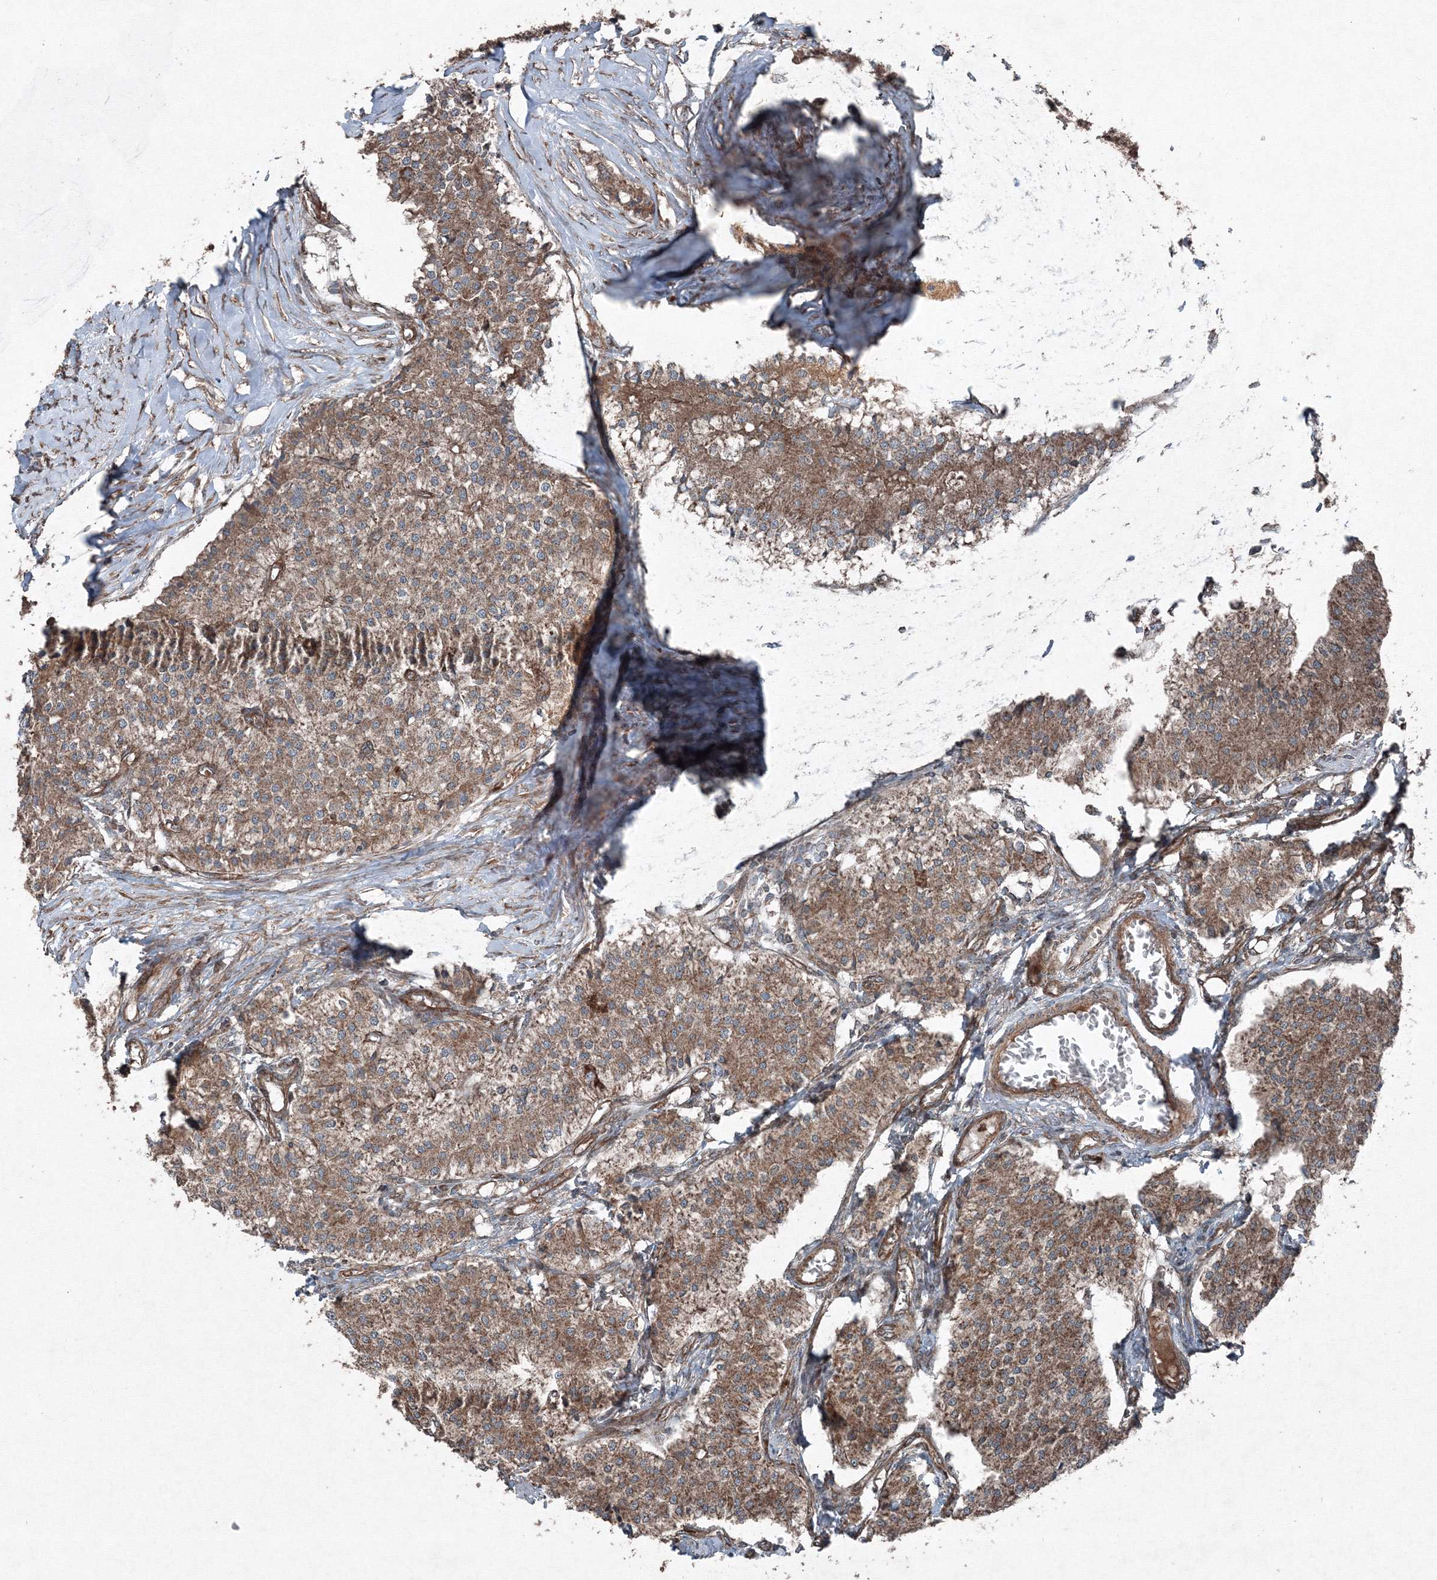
{"staining": {"intensity": "moderate", "quantity": ">75%", "location": "cytoplasmic/membranous"}, "tissue": "carcinoid", "cell_type": "Tumor cells", "image_type": "cancer", "snomed": [{"axis": "morphology", "description": "Carcinoid, malignant, NOS"}, {"axis": "topography", "description": "Colon"}], "caption": "There is medium levels of moderate cytoplasmic/membranous positivity in tumor cells of carcinoid, as demonstrated by immunohistochemical staining (brown color).", "gene": "COPS7B", "patient": {"sex": "female", "age": 52}}